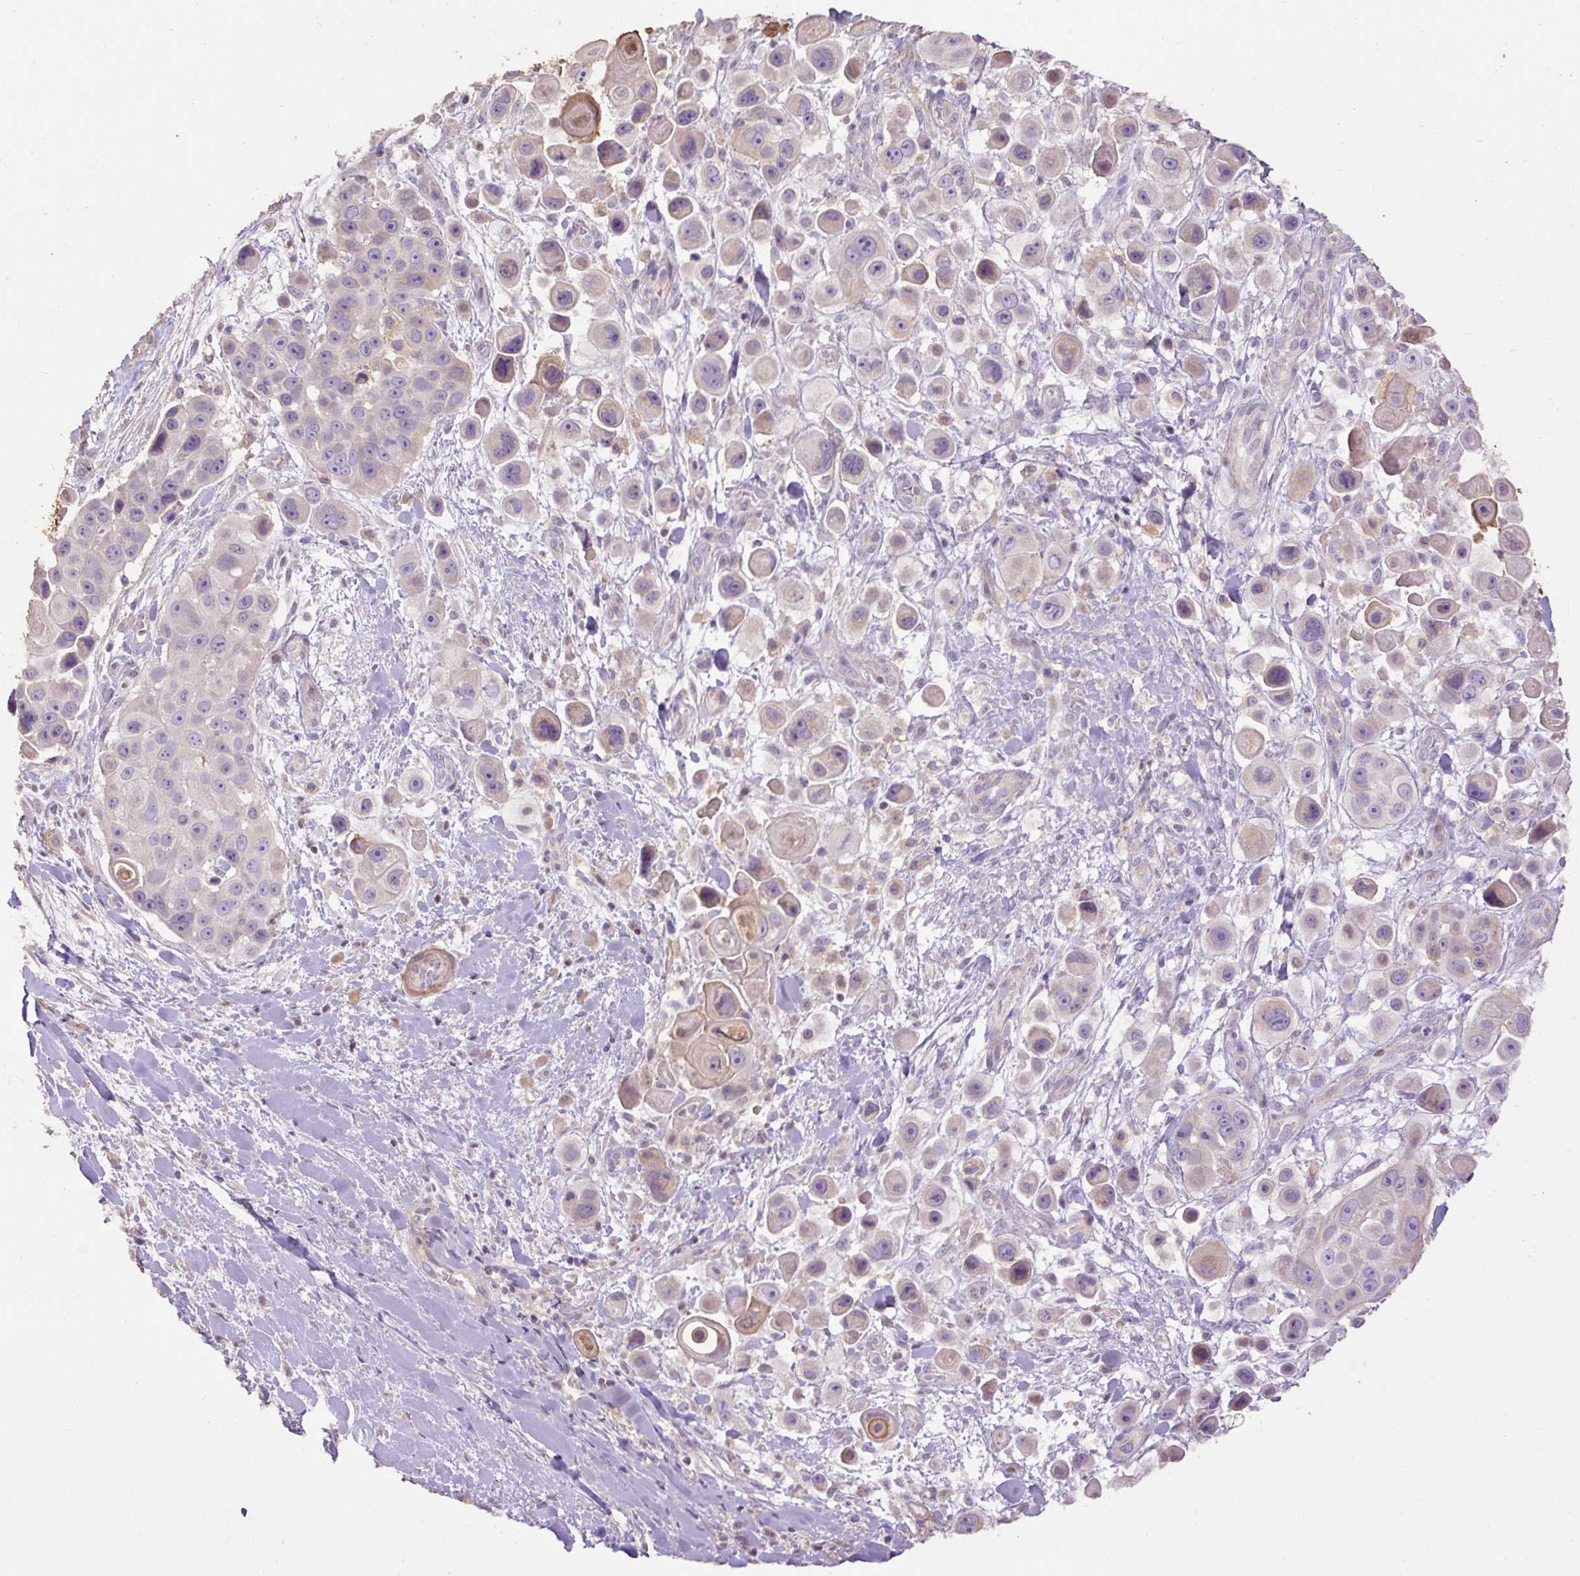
{"staining": {"intensity": "moderate", "quantity": "<25%", "location": "cytoplasmic/membranous"}, "tissue": "skin cancer", "cell_type": "Tumor cells", "image_type": "cancer", "snomed": [{"axis": "morphology", "description": "Squamous cell carcinoma, NOS"}, {"axis": "topography", "description": "Skin"}], "caption": "Skin cancer (squamous cell carcinoma) tissue demonstrates moderate cytoplasmic/membranous positivity in about <25% of tumor cells", "gene": "ABR", "patient": {"sex": "male", "age": 67}}